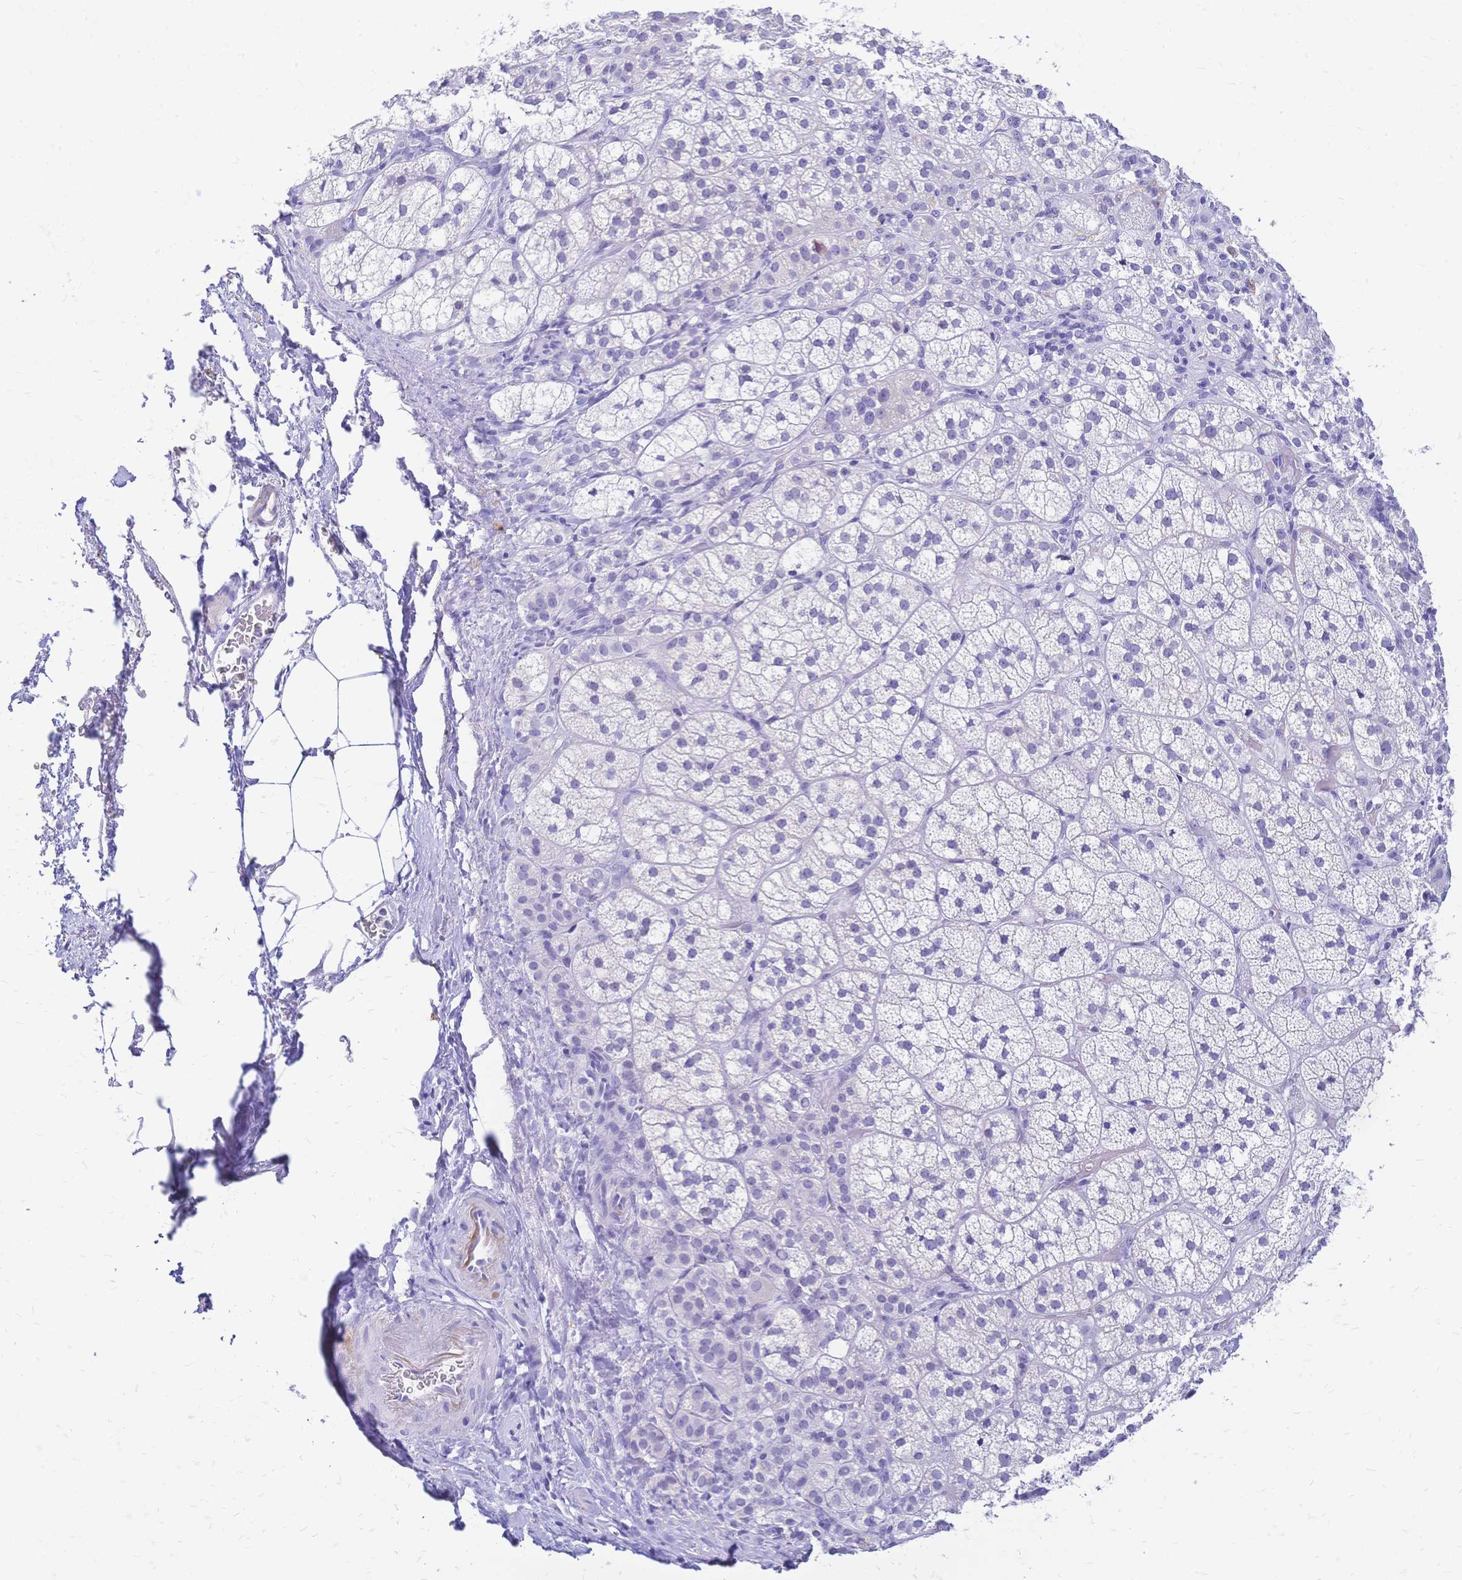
{"staining": {"intensity": "weak", "quantity": "<25%", "location": "cytoplasmic/membranous"}, "tissue": "adrenal gland", "cell_type": "Glandular cells", "image_type": "normal", "snomed": [{"axis": "morphology", "description": "Normal tissue, NOS"}, {"axis": "topography", "description": "Adrenal gland"}], "caption": "Immunohistochemistry (IHC) of normal adrenal gland exhibits no staining in glandular cells. The staining was performed using DAB to visualize the protein expression in brown, while the nuclei were stained in blue with hematoxylin (Magnification: 20x).", "gene": "FA2H", "patient": {"sex": "female", "age": 60}}